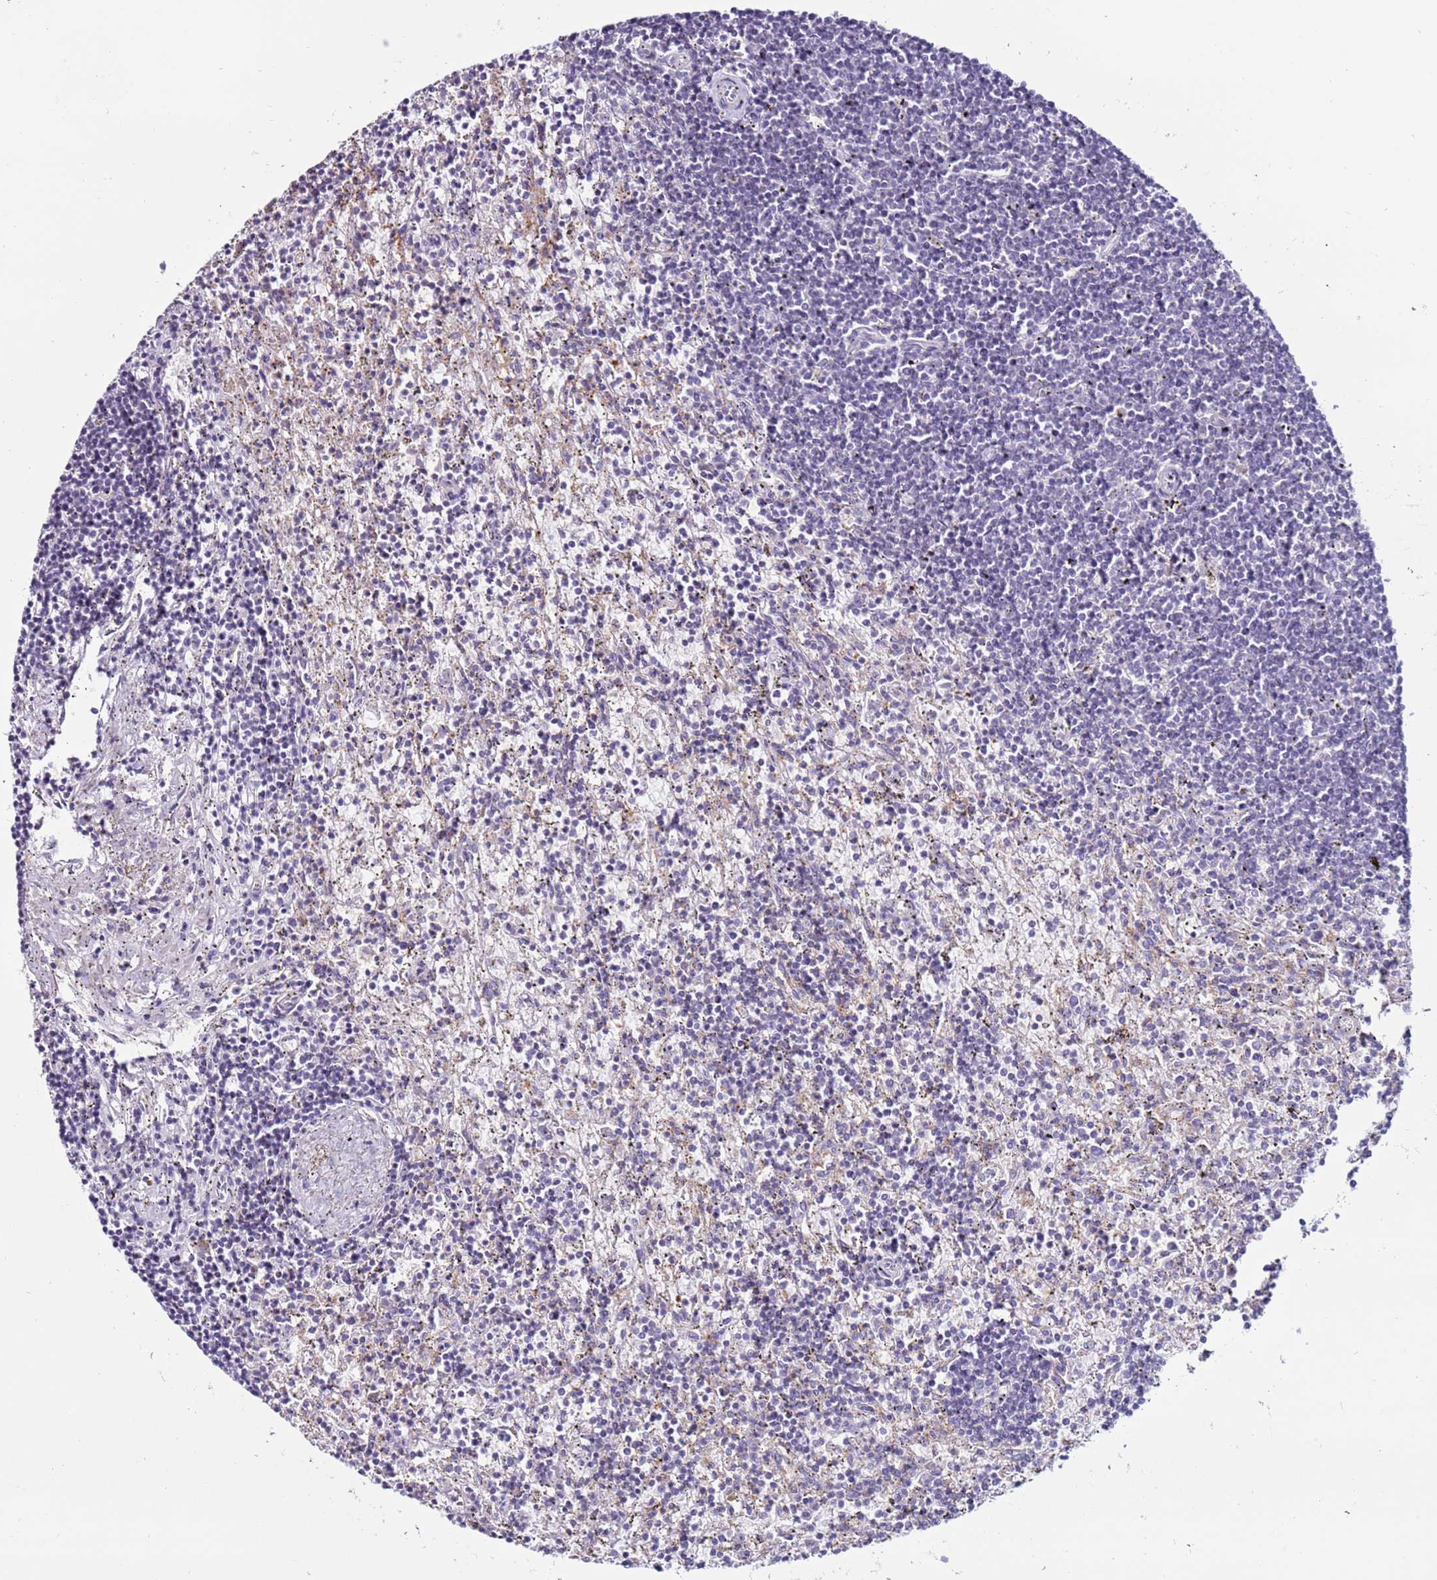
{"staining": {"intensity": "negative", "quantity": "none", "location": "none"}, "tissue": "lymphoma", "cell_type": "Tumor cells", "image_type": "cancer", "snomed": [{"axis": "morphology", "description": "Malignant lymphoma, non-Hodgkin's type, Low grade"}, {"axis": "topography", "description": "Spleen"}], "caption": "This is an immunohistochemistry histopathology image of malignant lymphoma, non-Hodgkin's type (low-grade). There is no expression in tumor cells.", "gene": "CLEC4M", "patient": {"sex": "male", "age": 76}}